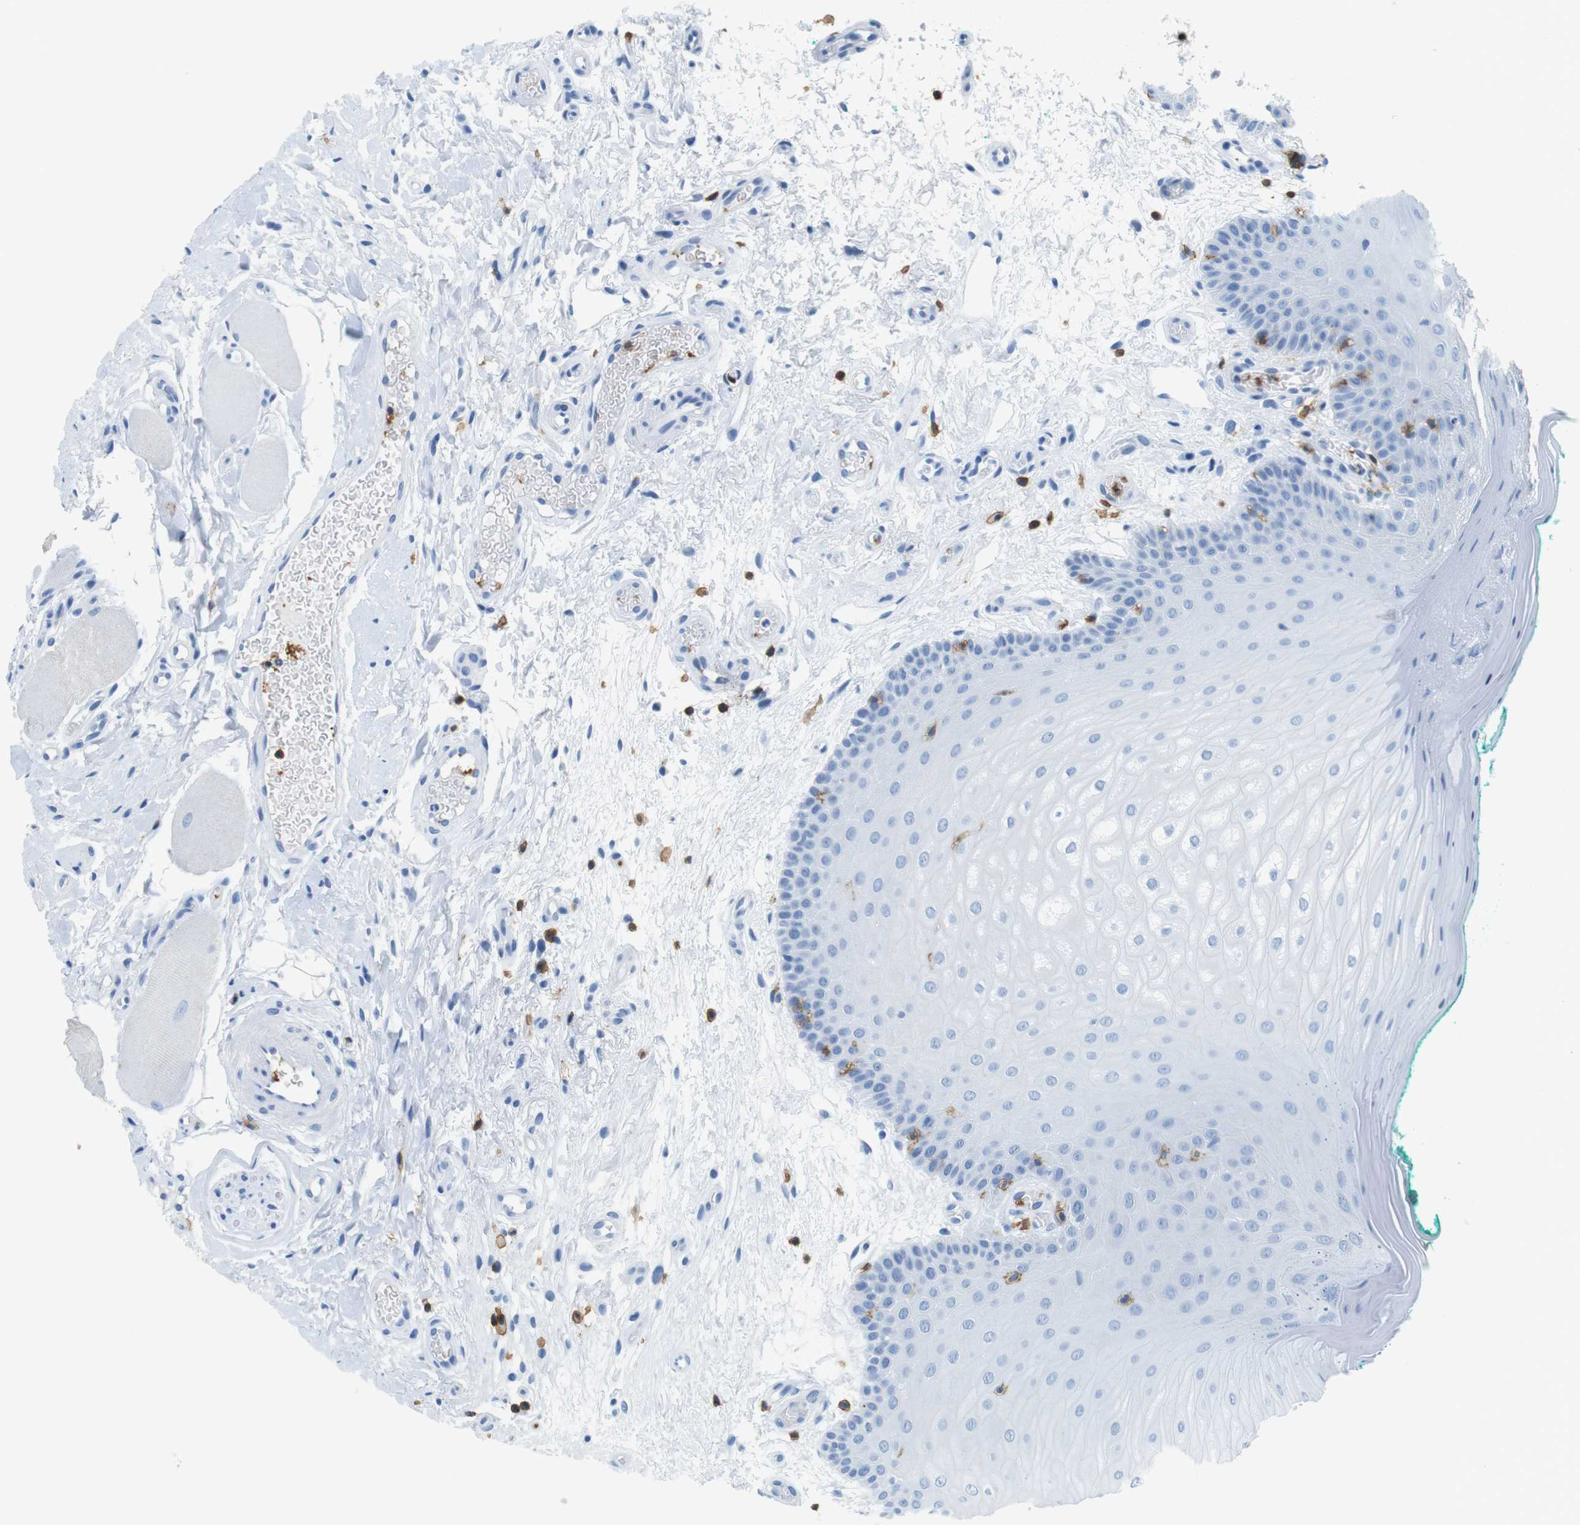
{"staining": {"intensity": "negative", "quantity": "none", "location": "none"}, "tissue": "oral mucosa", "cell_type": "Squamous epithelial cells", "image_type": "normal", "snomed": [{"axis": "morphology", "description": "Normal tissue, NOS"}, {"axis": "topography", "description": "Skeletal muscle"}, {"axis": "topography", "description": "Oral tissue"}], "caption": "Squamous epithelial cells show no significant protein positivity in unremarkable oral mucosa.", "gene": "LAT", "patient": {"sex": "male", "age": 58}}